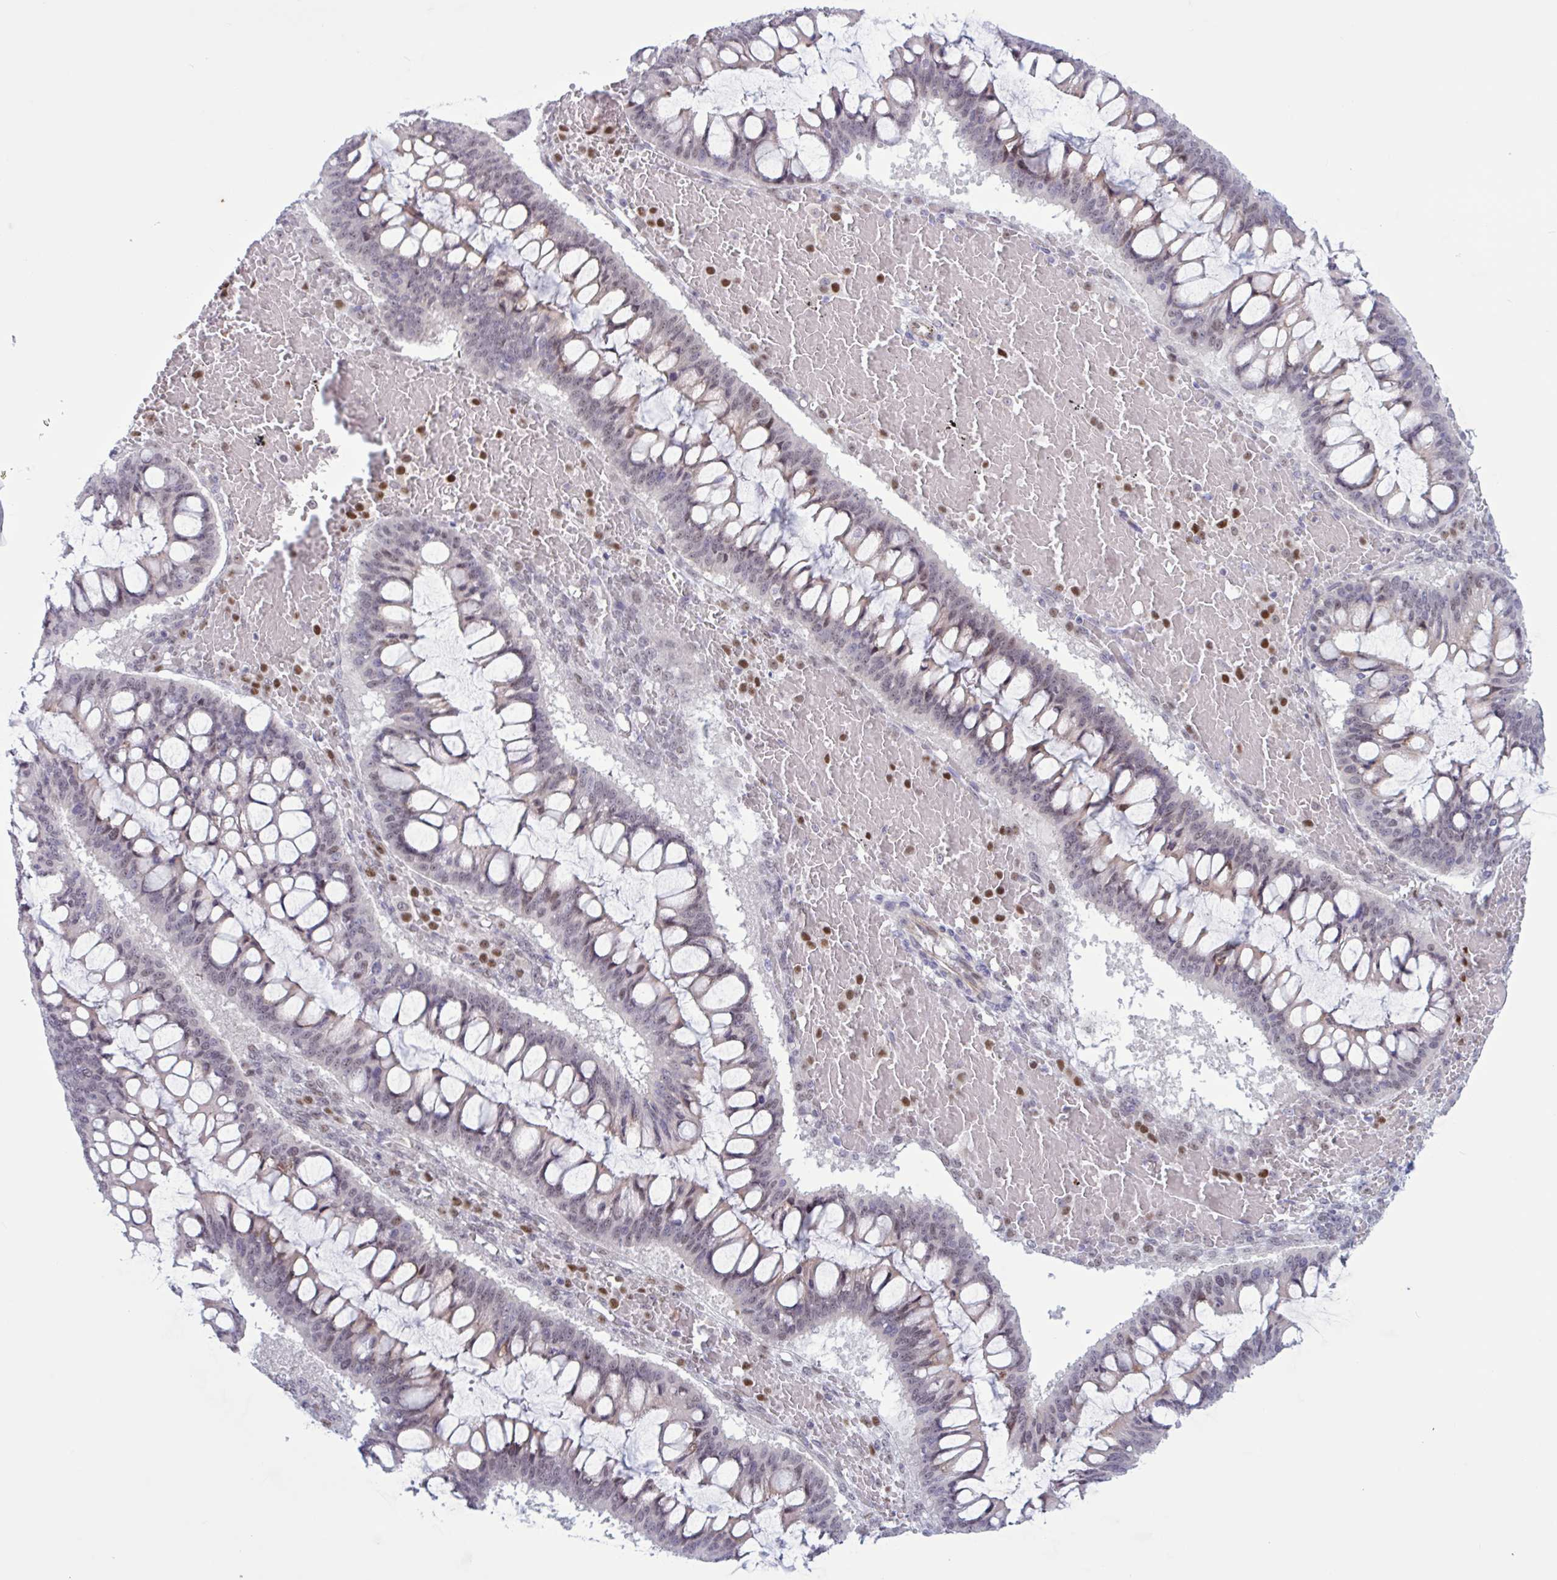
{"staining": {"intensity": "weak", "quantity": "<25%", "location": "nuclear"}, "tissue": "ovarian cancer", "cell_type": "Tumor cells", "image_type": "cancer", "snomed": [{"axis": "morphology", "description": "Cystadenocarcinoma, mucinous, NOS"}, {"axis": "topography", "description": "Ovary"}], "caption": "An IHC micrograph of ovarian cancer (mucinous cystadenocarcinoma) is shown. There is no staining in tumor cells of ovarian cancer (mucinous cystadenocarcinoma).", "gene": "PRMT6", "patient": {"sex": "female", "age": 73}}